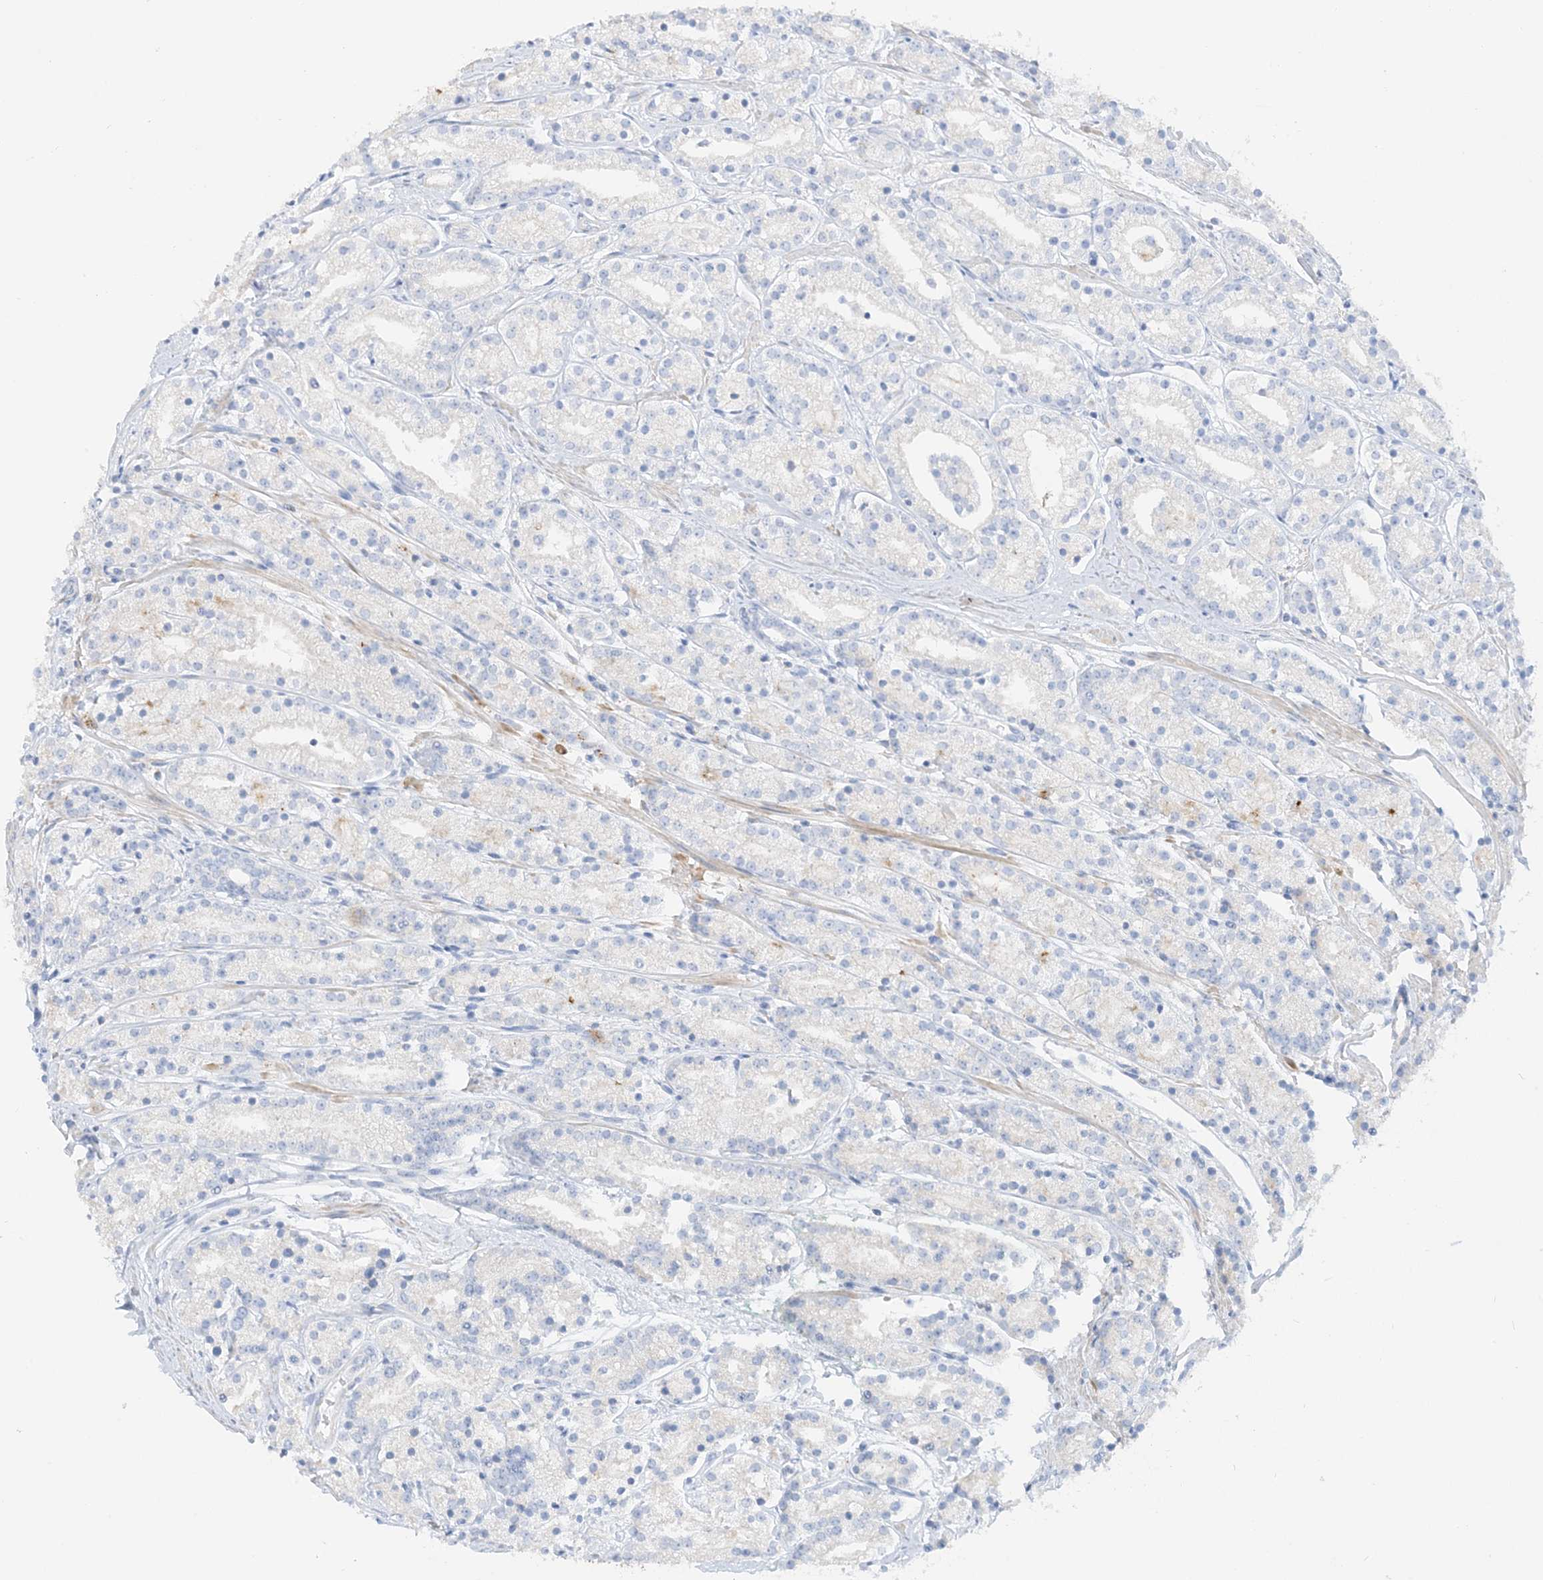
{"staining": {"intensity": "negative", "quantity": "none", "location": "none"}, "tissue": "prostate cancer", "cell_type": "Tumor cells", "image_type": "cancer", "snomed": [{"axis": "morphology", "description": "Adenocarcinoma, High grade"}, {"axis": "topography", "description": "Prostate"}], "caption": "High magnification brightfield microscopy of prostate cancer (high-grade adenocarcinoma) stained with DAB (brown) and counterstained with hematoxylin (blue): tumor cells show no significant expression.", "gene": "SLC26A3", "patient": {"sex": "male", "age": 69}}